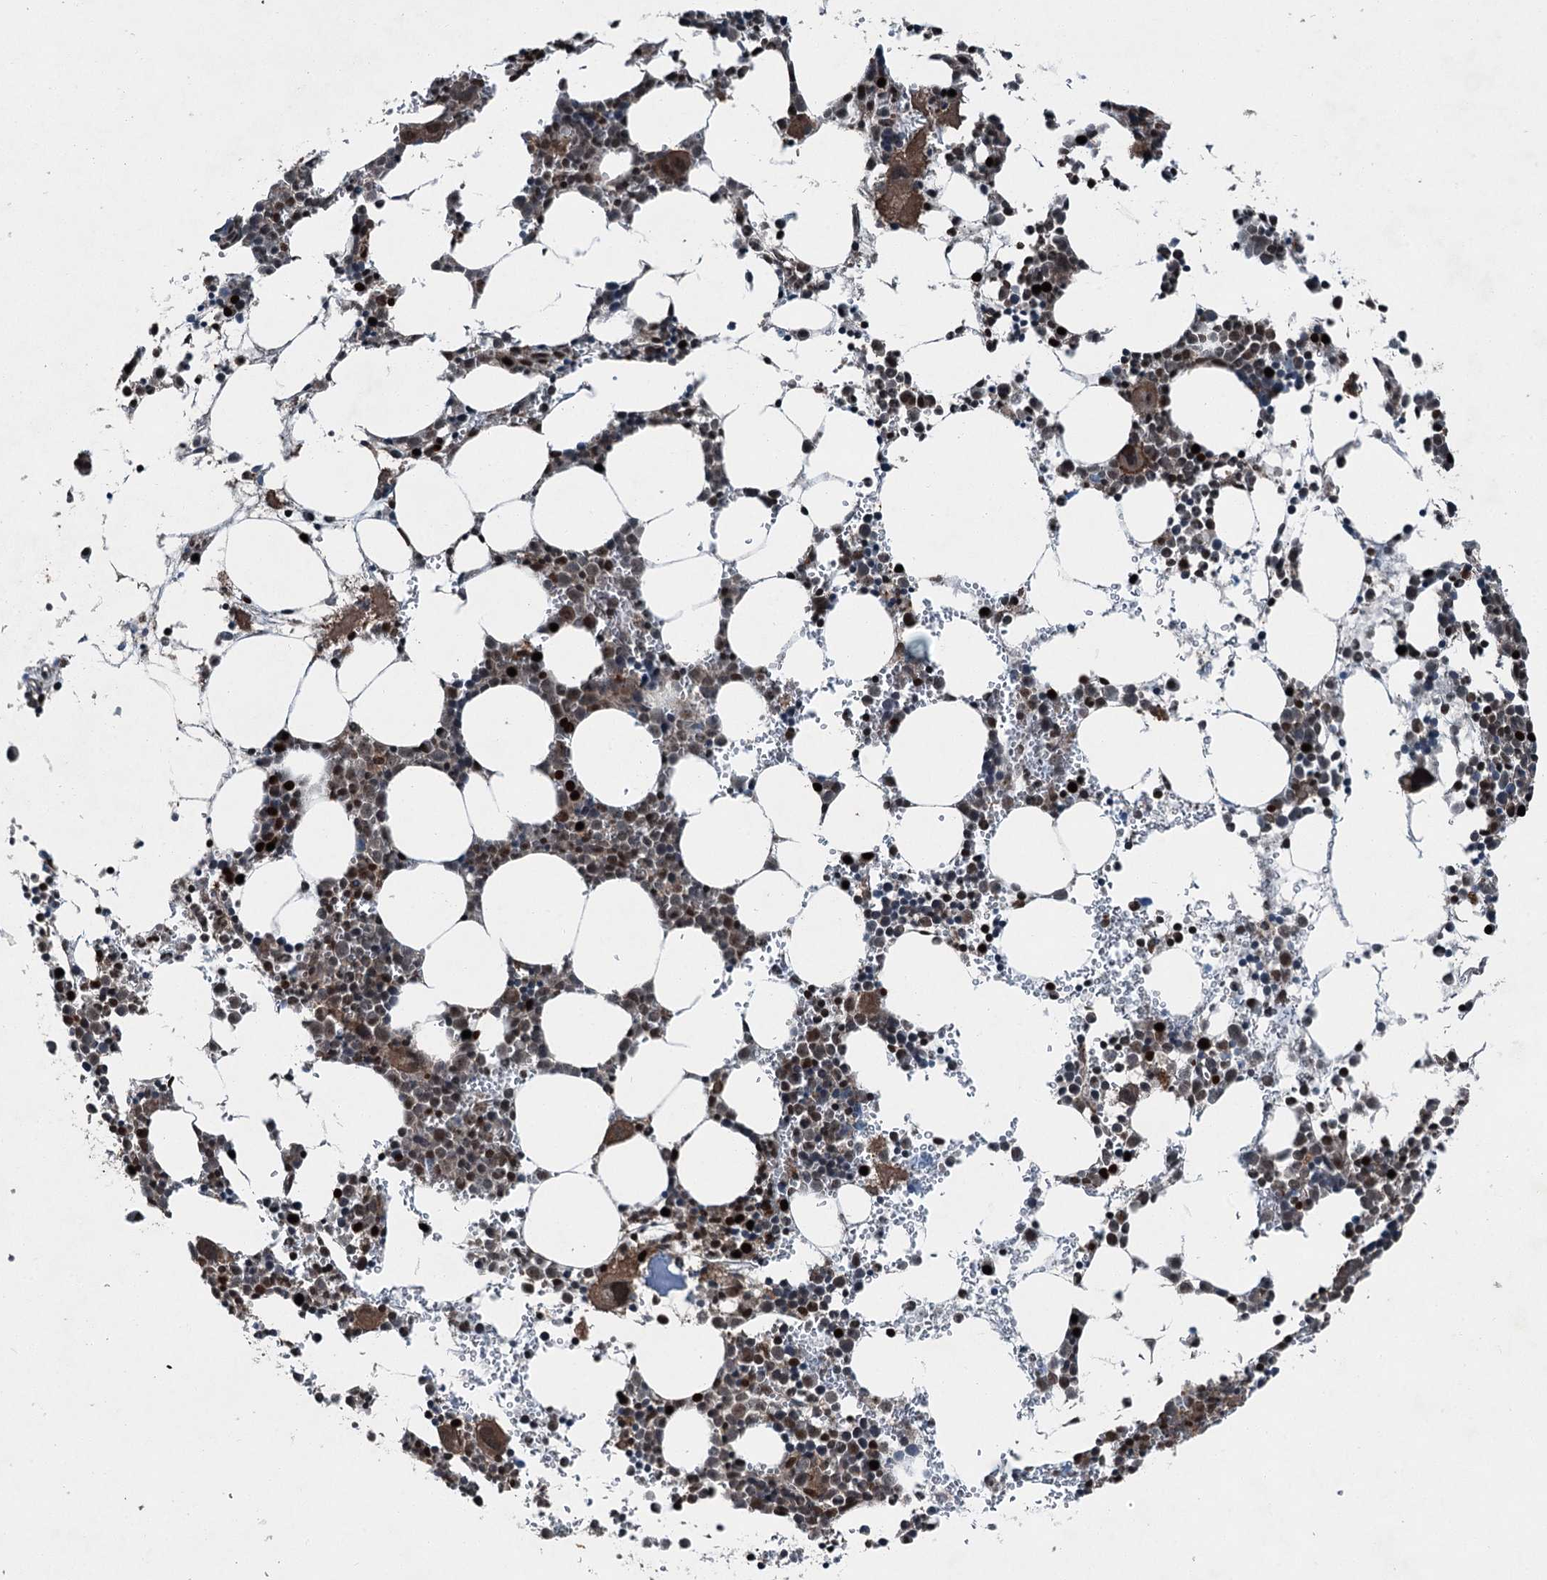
{"staining": {"intensity": "weak", "quantity": "25%-75%", "location": "cytoplasmic/membranous,nuclear"}, "tissue": "bone marrow", "cell_type": "Hematopoietic cells", "image_type": "normal", "snomed": [{"axis": "morphology", "description": "Normal tissue, NOS"}, {"axis": "topography", "description": "Bone marrow"}], "caption": "Weak cytoplasmic/membranous,nuclear positivity for a protein is identified in about 25%-75% of hematopoietic cells of normal bone marrow using IHC.", "gene": "BORCS7", "patient": {"sex": "female", "age": 89}}